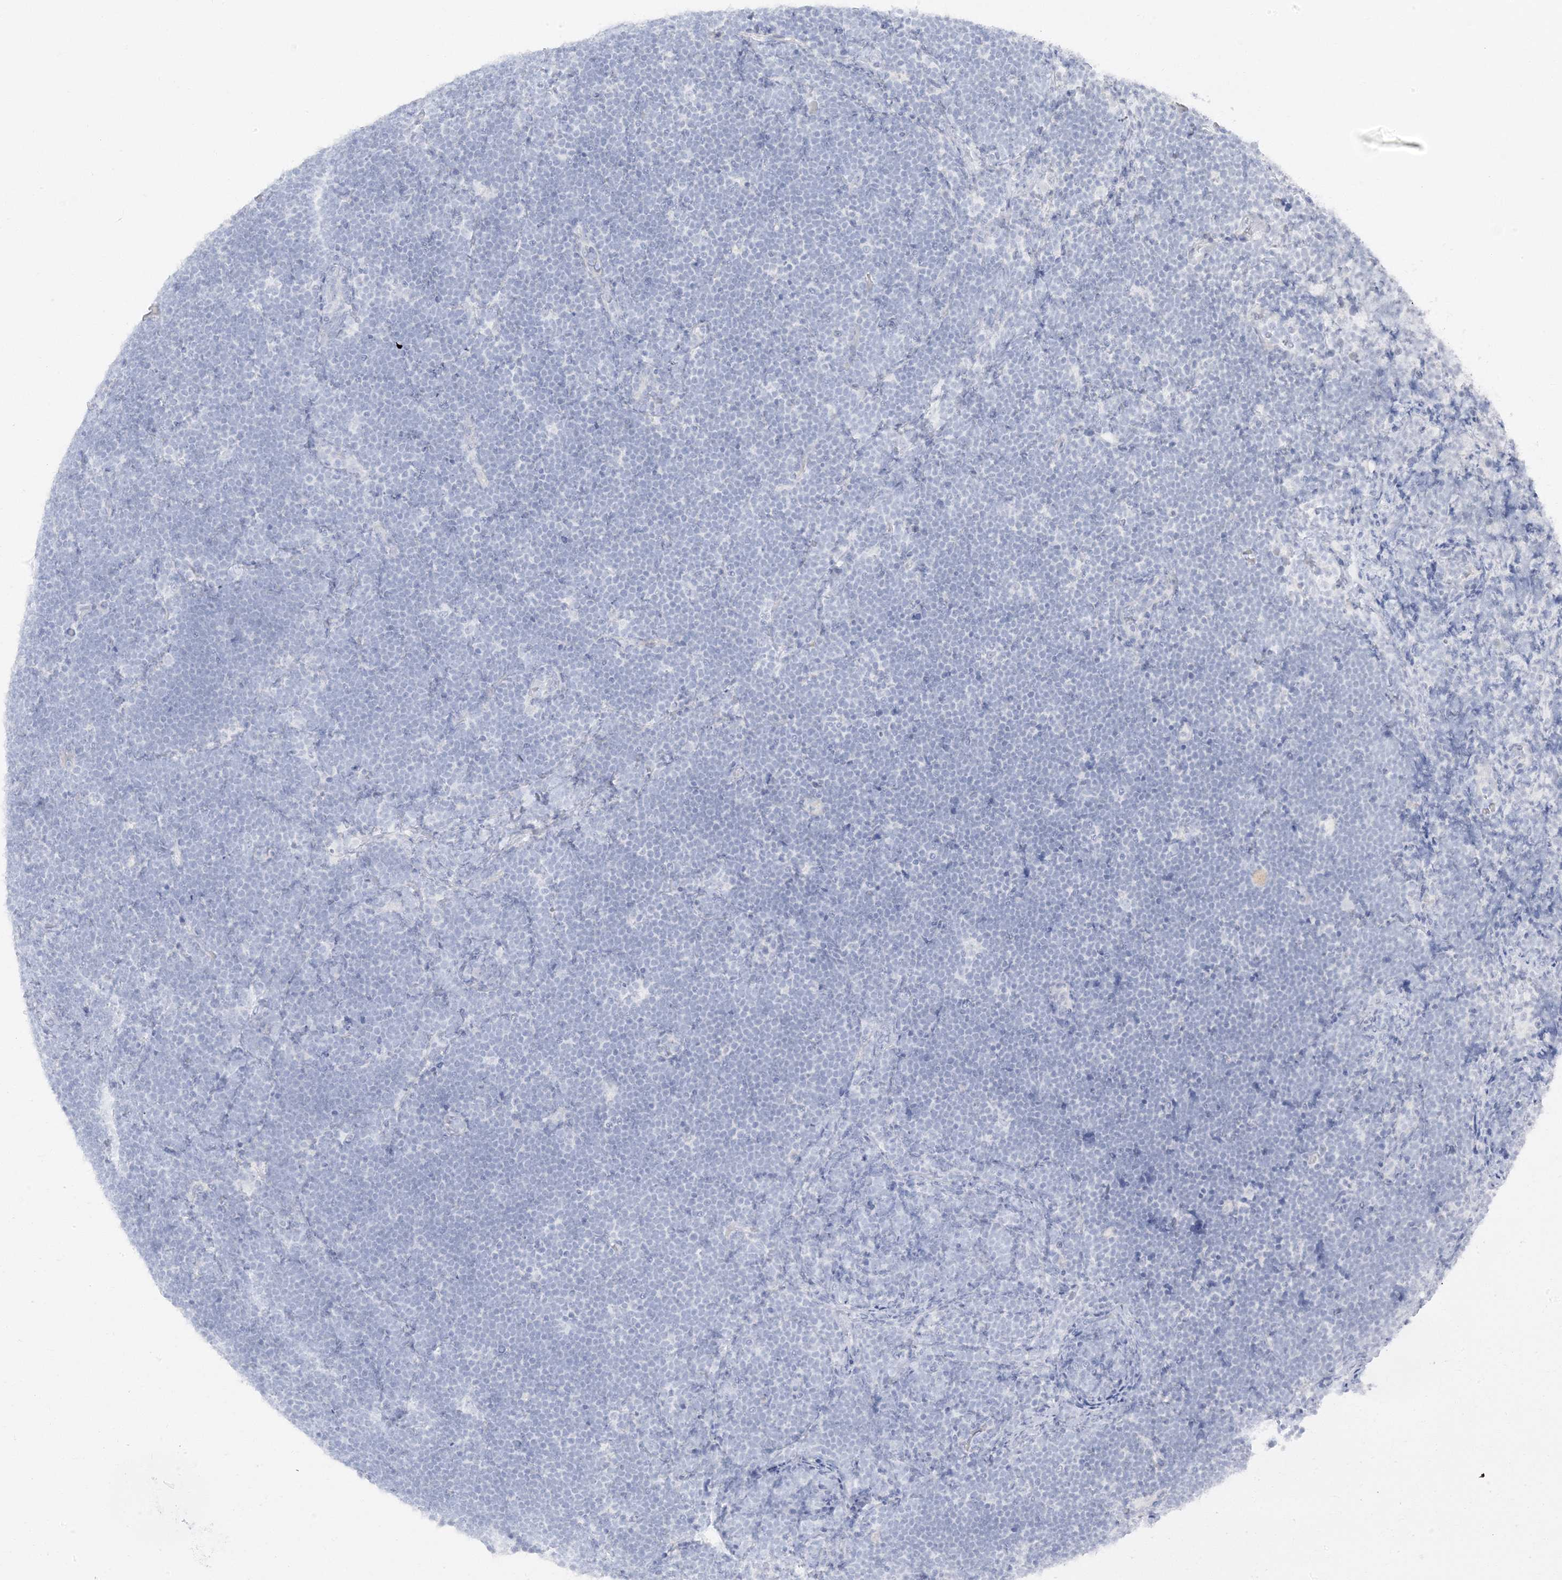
{"staining": {"intensity": "negative", "quantity": "none", "location": "none"}, "tissue": "lymphoma", "cell_type": "Tumor cells", "image_type": "cancer", "snomed": [{"axis": "morphology", "description": "Malignant lymphoma, non-Hodgkin's type, High grade"}, {"axis": "topography", "description": "Lymph node"}], "caption": "Malignant lymphoma, non-Hodgkin's type (high-grade) was stained to show a protein in brown. There is no significant expression in tumor cells. (DAB (3,3'-diaminobenzidine) IHC visualized using brightfield microscopy, high magnification).", "gene": "ZFP64", "patient": {"sex": "male", "age": 13}}